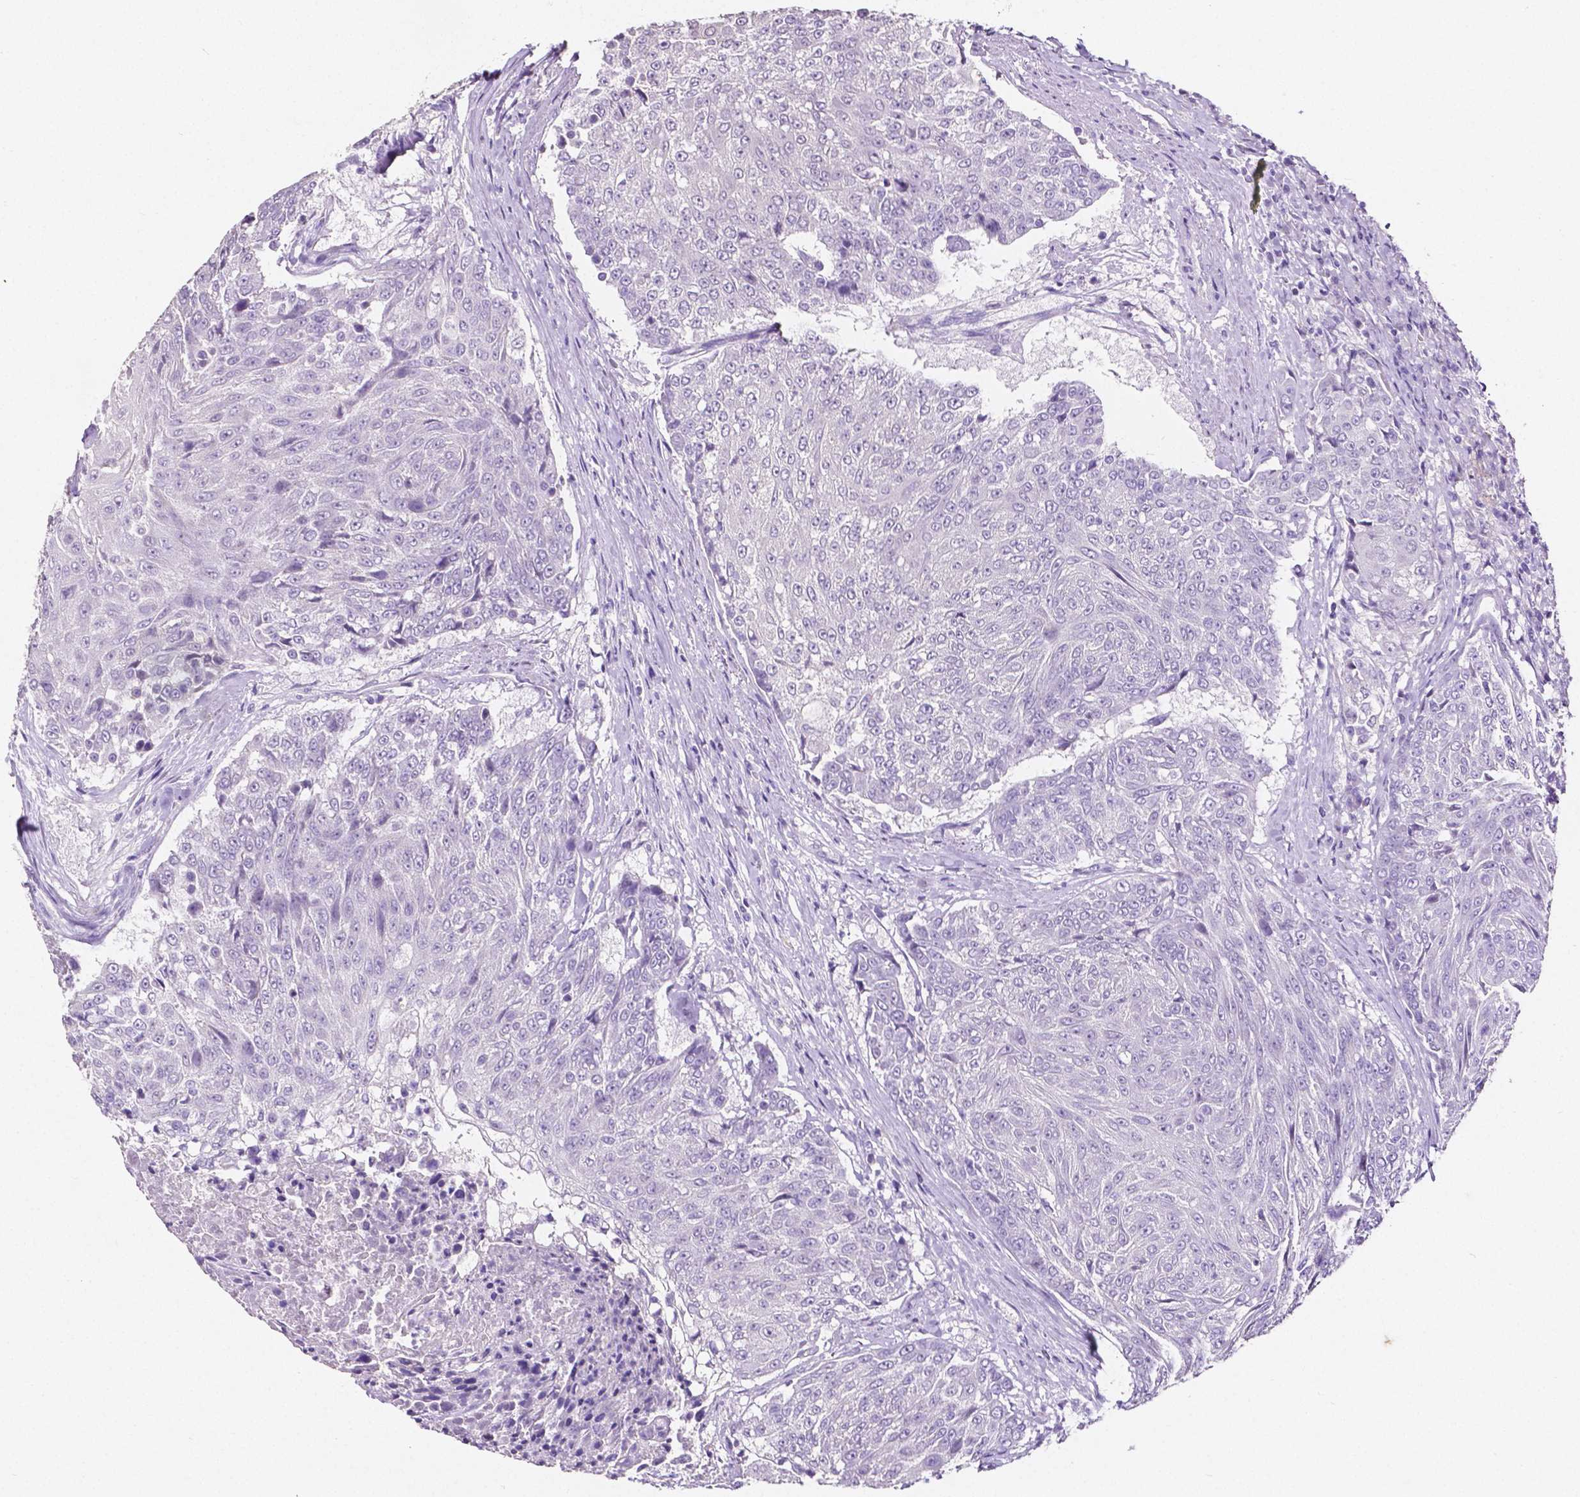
{"staining": {"intensity": "negative", "quantity": "none", "location": "none"}, "tissue": "urothelial cancer", "cell_type": "Tumor cells", "image_type": "cancer", "snomed": [{"axis": "morphology", "description": "Urothelial carcinoma, High grade"}, {"axis": "topography", "description": "Urinary bladder"}], "caption": "Immunohistochemistry (IHC) micrograph of neoplastic tissue: high-grade urothelial carcinoma stained with DAB (3,3'-diaminobenzidine) shows no significant protein positivity in tumor cells. (DAB IHC with hematoxylin counter stain).", "gene": "SLC22A2", "patient": {"sex": "female", "age": 63}}